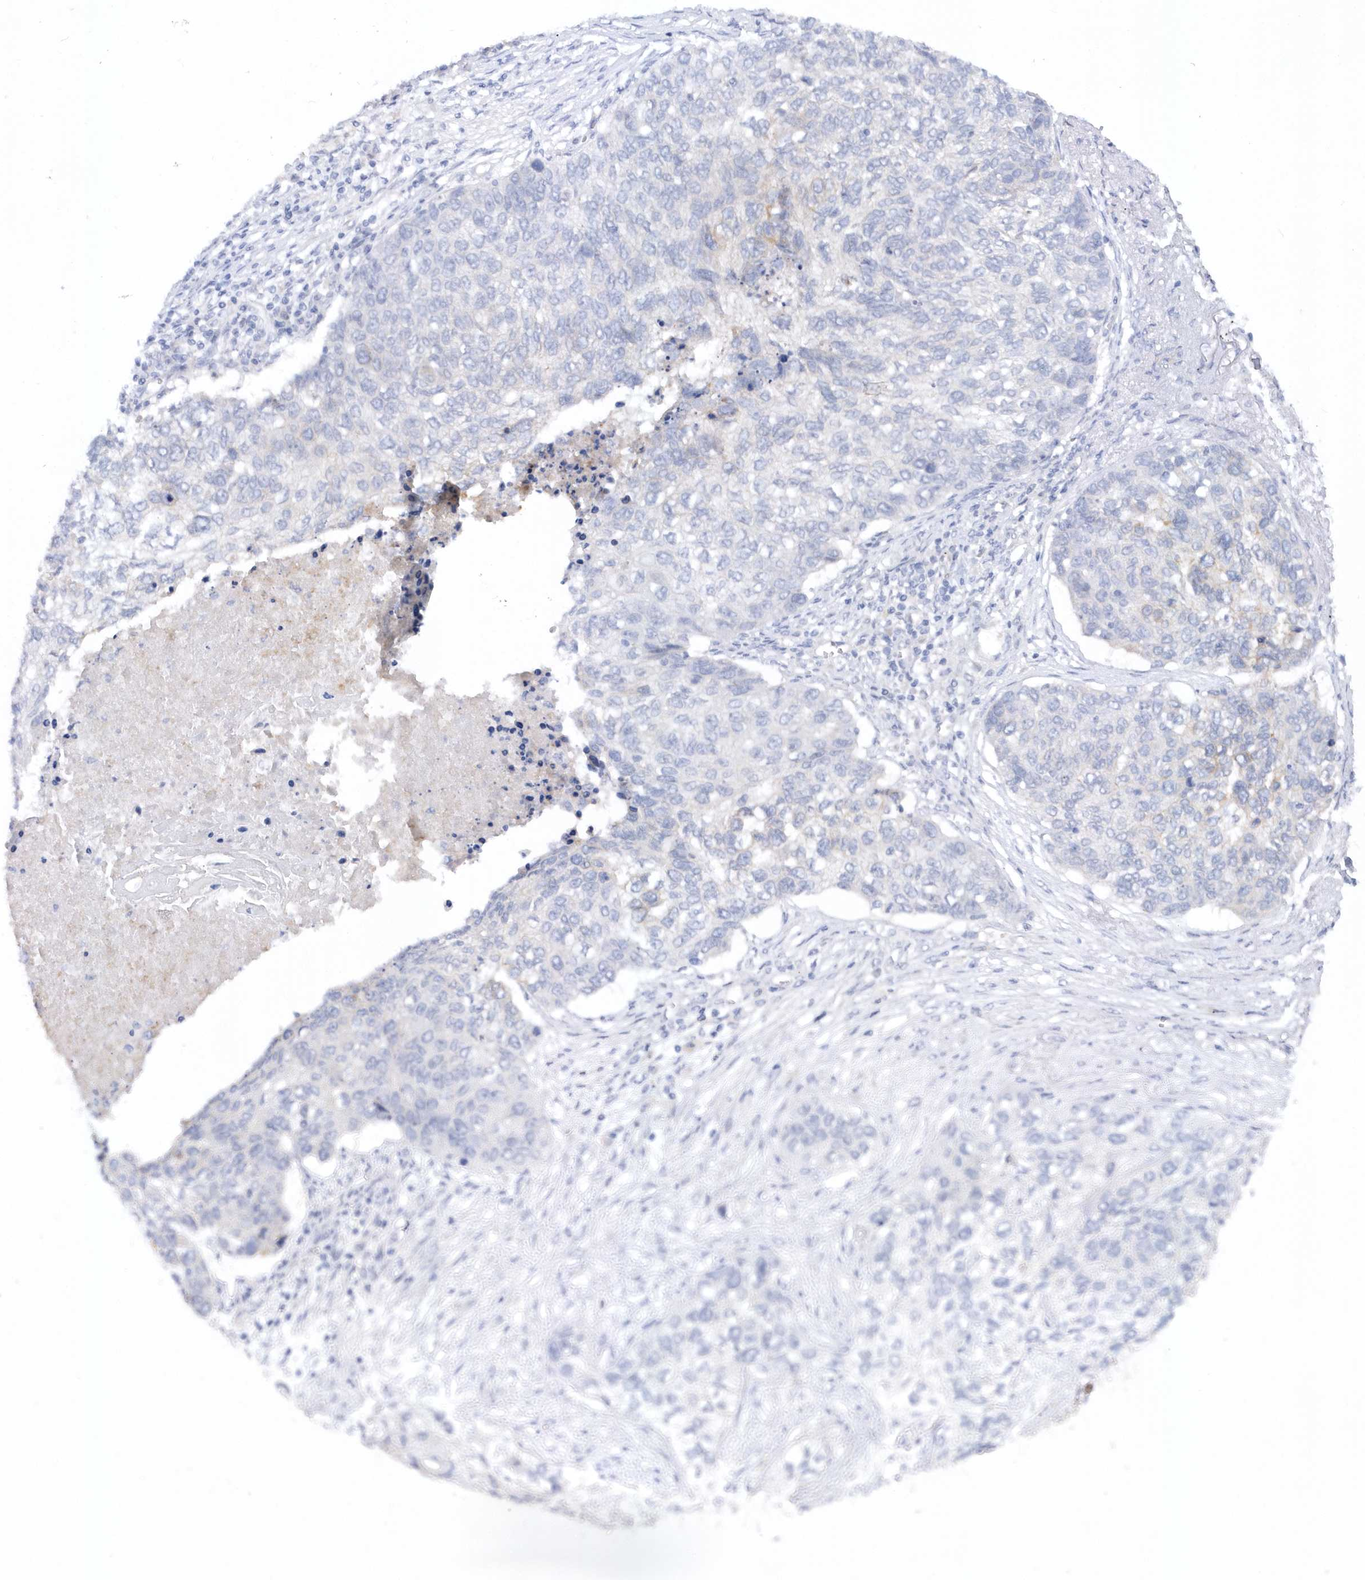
{"staining": {"intensity": "negative", "quantity": "none", "location": "none"}, "tissue": "lung cancer", "cell_type": "Tumor cells", "image_type": "cancer", "snomed": [{"axis": "morphology", "description": "Squamous cell carcinoma, NOS"}, {"axis": "topography", "description": "Lung"}], "caption": "The IHC photomicrograph has no significant expression in tumor cells of squamous cell carcinoma (lung) tissue. (IHC, brightfield microscopy, high magnification).", "gene": "RPE", "patient": {"sex": "female", "age": 63}}